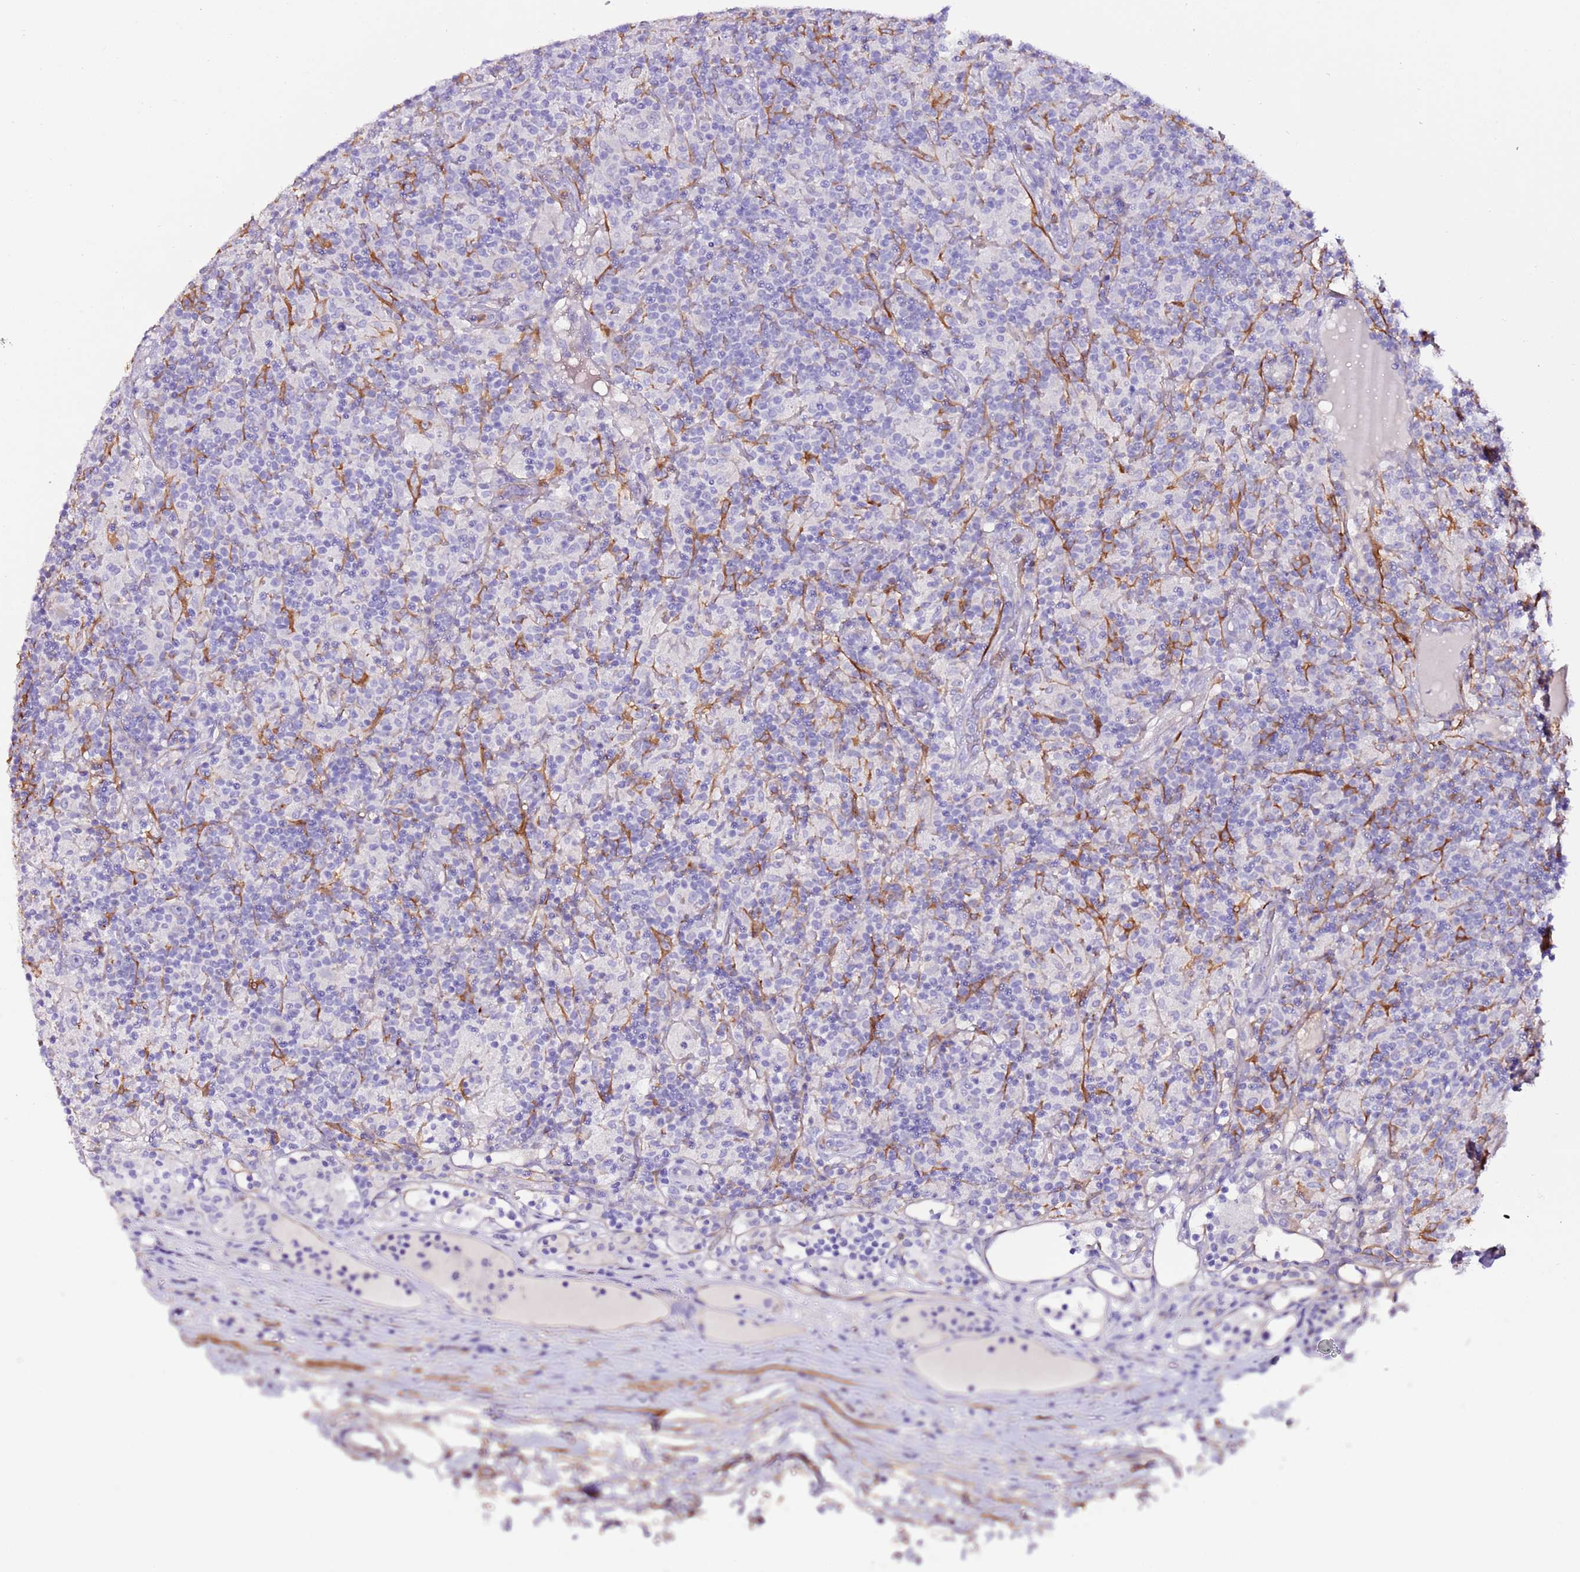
{"staining": {"intensity": "negative", "quantity": "none", "location": "none"}, "tissue": "lymphoma", "cell_type": "Tumor cells", "image_type": "cancer", "snomed": [{"axis": "morphology", "description": "Hodgkin's disease, NOS"}, {"axis": "topography", "description": "Lymph node"}], "caption": "A high-resolution photomicrograph shows immunohistochemistry staining of lymphoma, which displays no significant staining in tumor cells.", "gene": "FAM174C", "patient": {"sex": "male", "age": 70}}